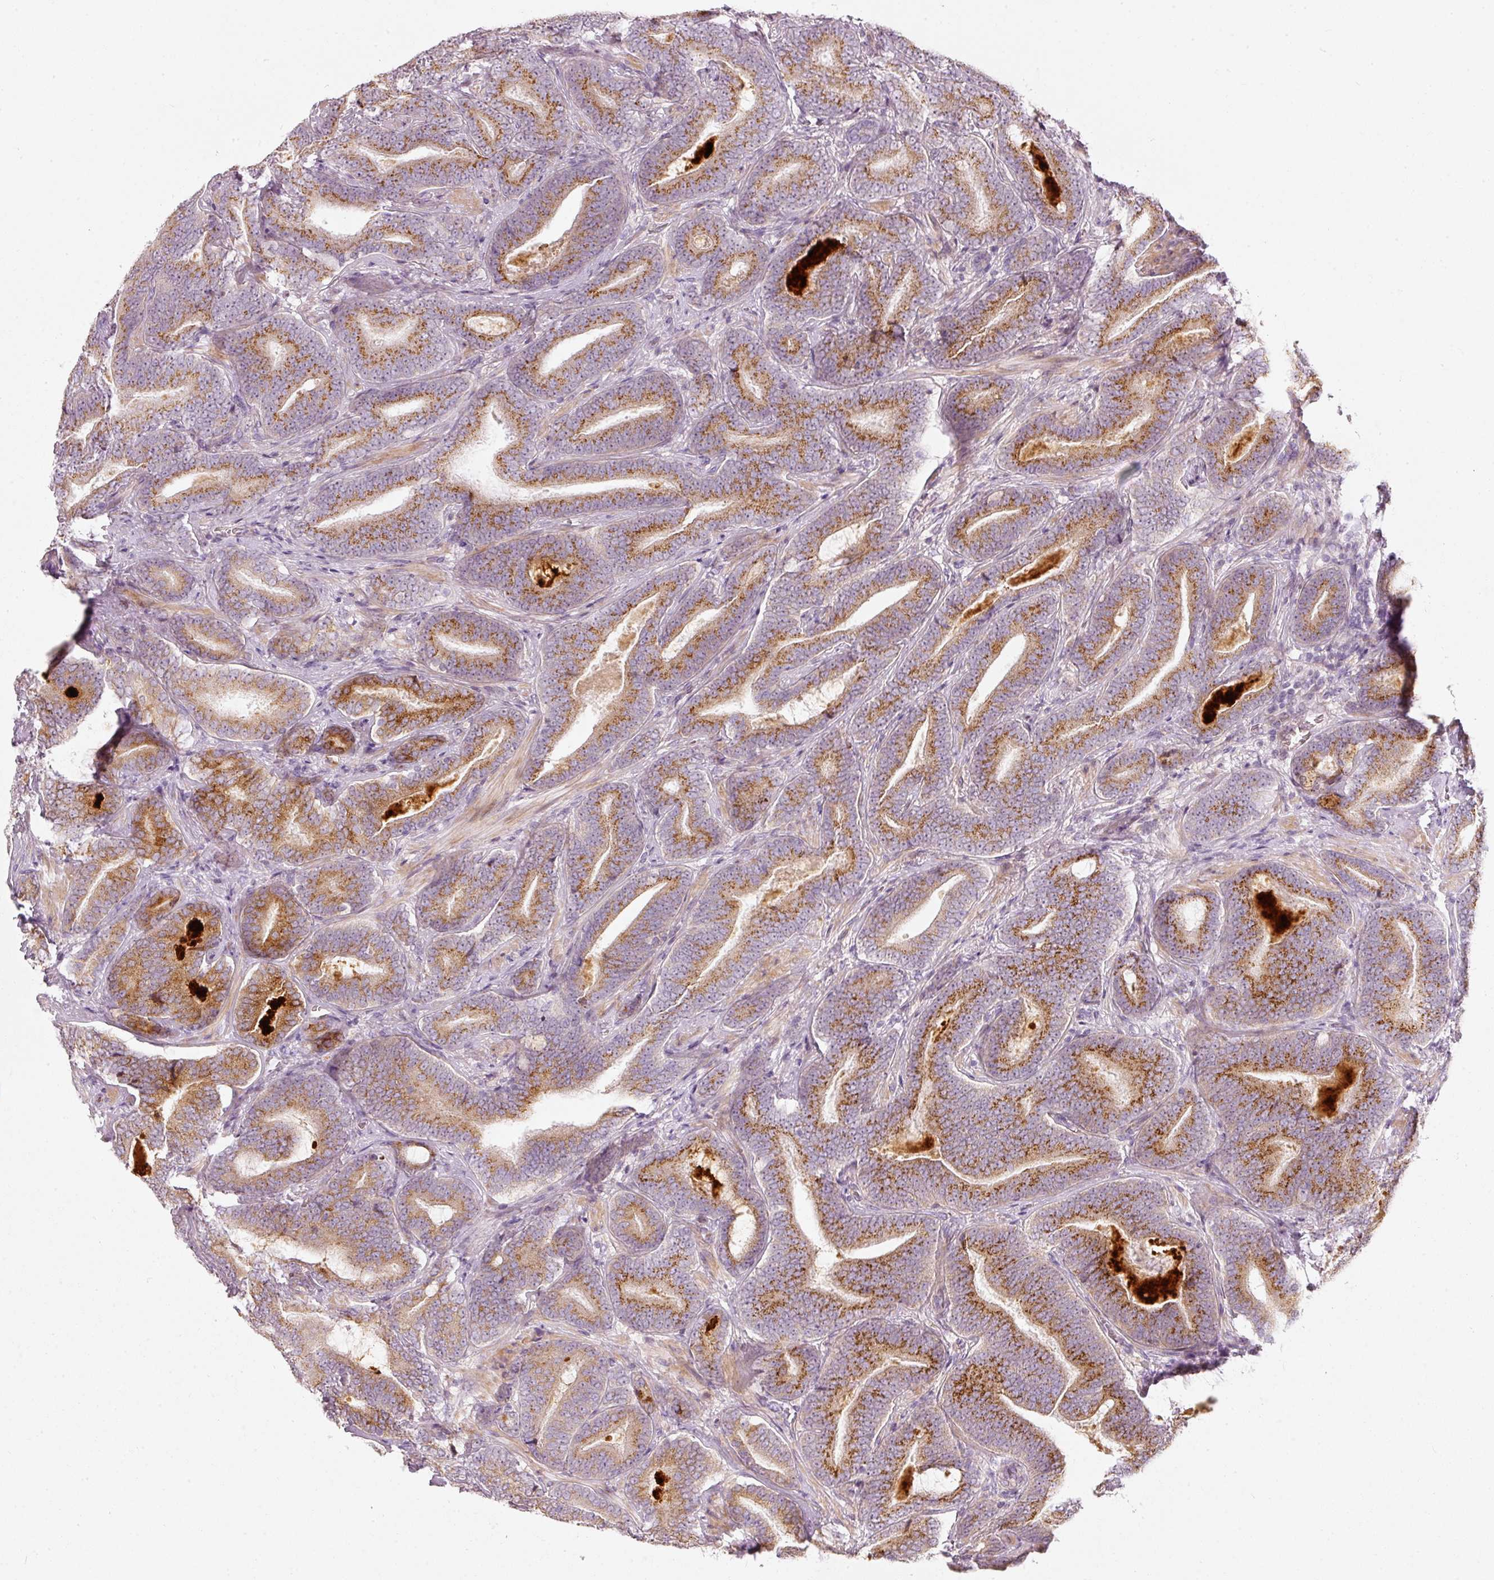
{"staining": {"intensity": "moderate", "quantity": "25%-75%", "location": "cytoplasmic/membranous"}, "tissue": "prostate cancer", "cell_type": "Tumor cells", "image_type": "cancer", "snomed": [{"axis": "morphology", "description": "Adenocarcinoma, Low grade"}, {"axis": "topography", "description": "Prostate and seminal vesicle, NOS"}], "caption": "Moderate cytoplasmic/membranous expression for a protein is identified in approximately 25%-75% of tumor cells of low-grade adenocarcinoma (prostate) using immunohistochemistry (IHC).", "gene": "SLC20A1", "patient": {"sex": "male", "age": 61}}